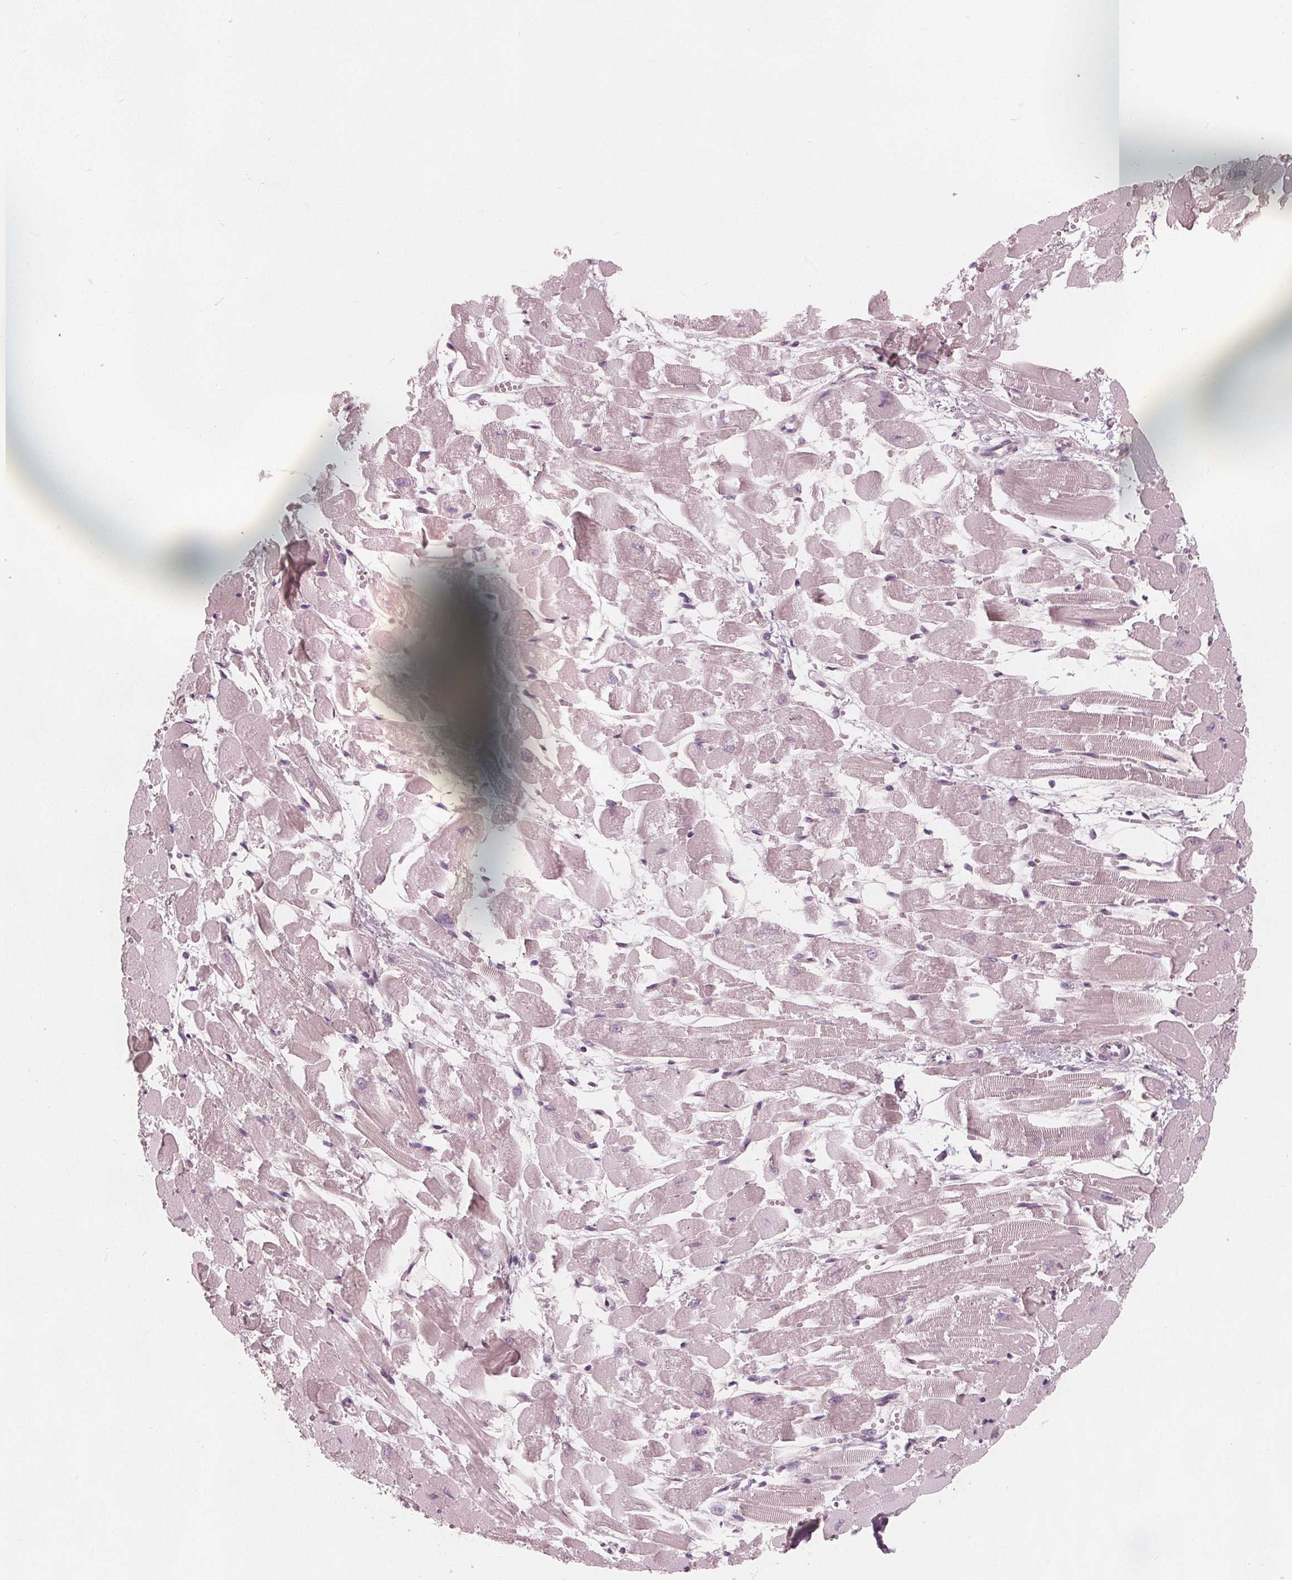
{"staining": {"intensity": "negative", "quantity": "none", "location": "none"}, "tissue": "heart muscle", "cell_type": "Cardiomyocytes", "image_type": "normal", "snomed": [{"axis": "morphology", "description": "Normal tissue, NOS"}, {"axis": "topography", "description": "Heart"}], "caption": "High power microscopy photomicrograph of an IHC photomicrograph of benign heart muscle, revealing no significant positivity in cardiomyocytes.", "gene": "SAT2", "patient": {"sex": "female", "age": 52}}